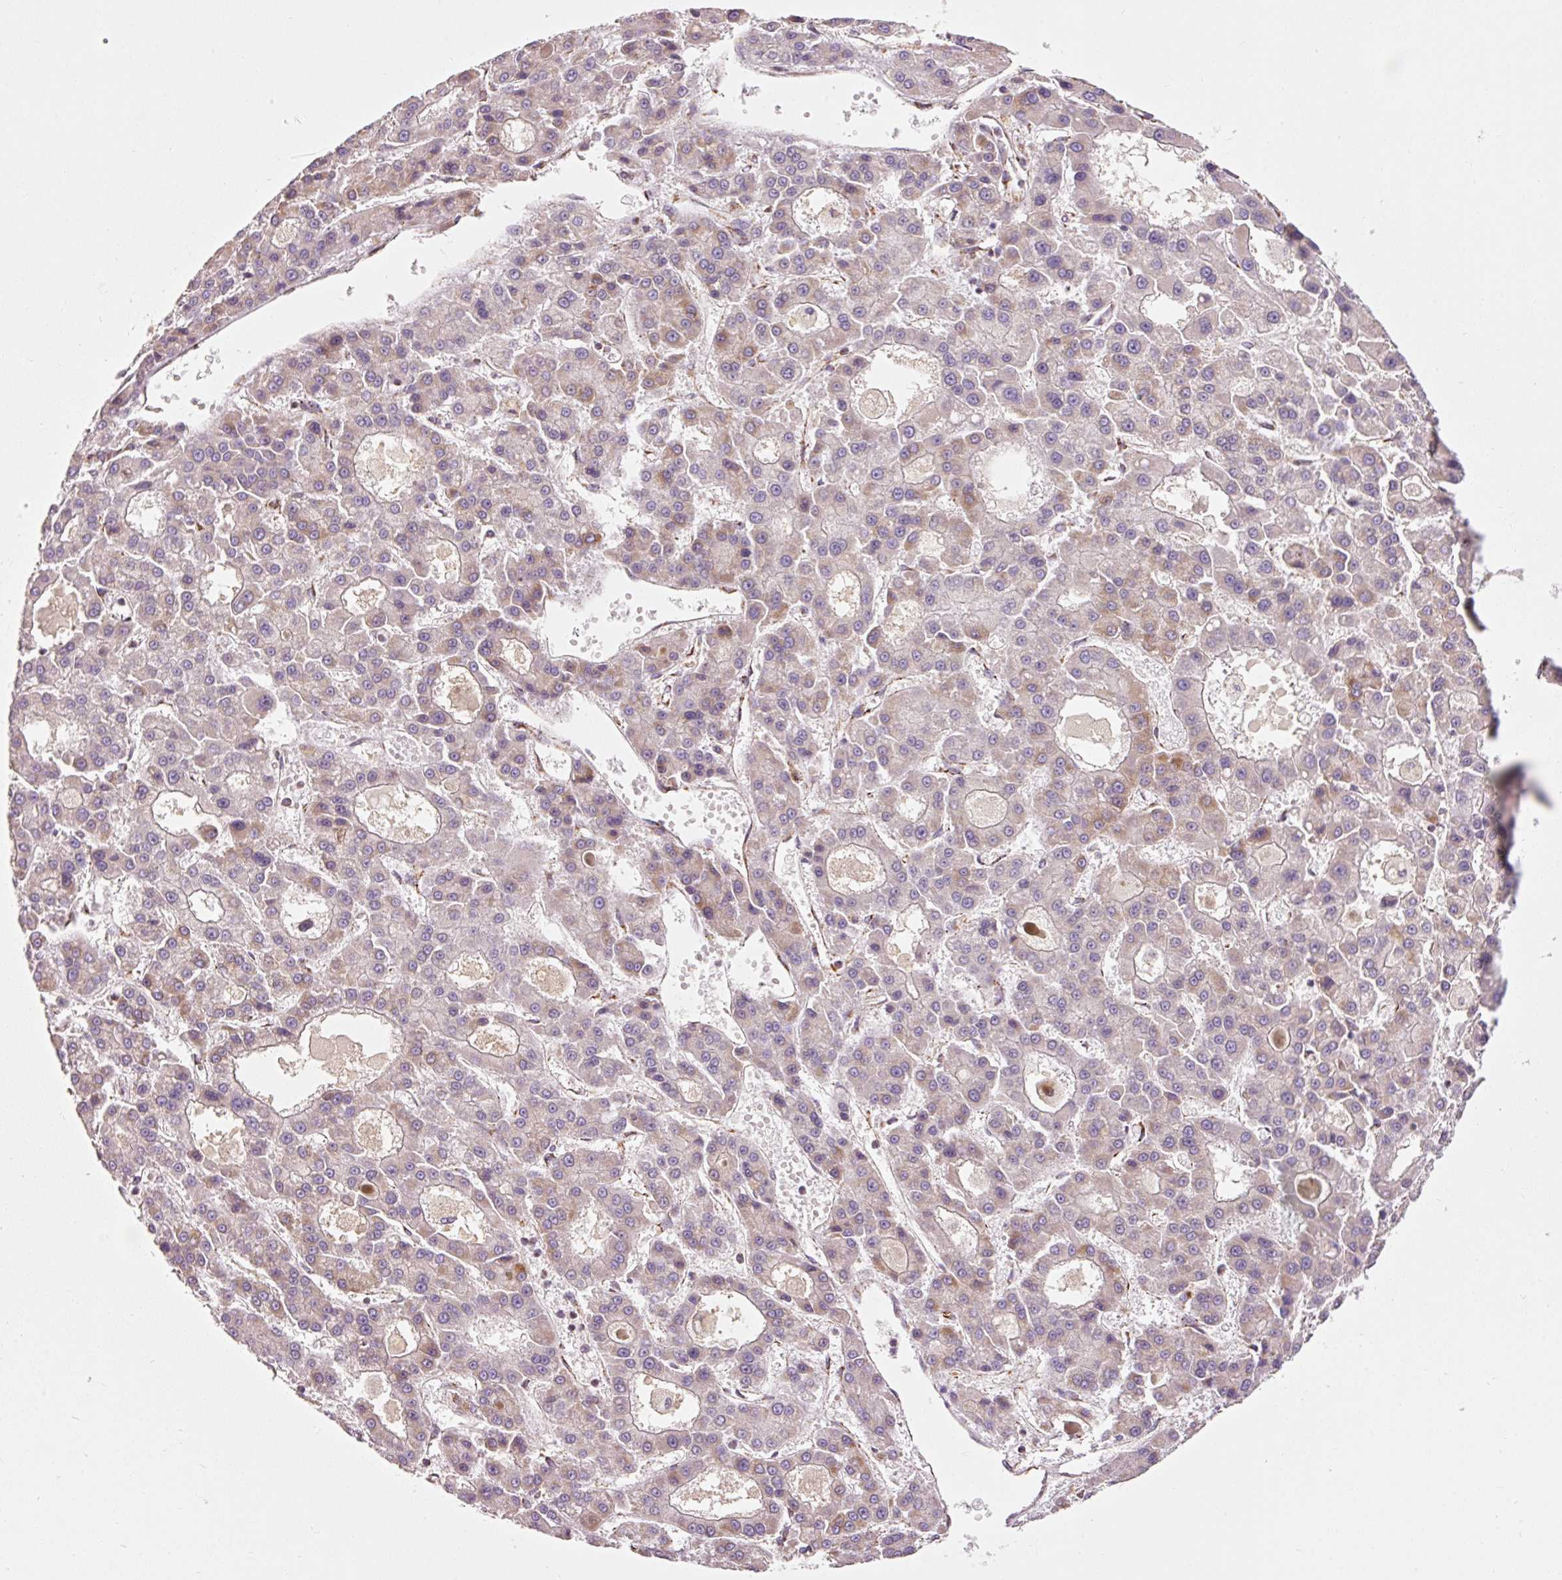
{"staining": {"intensity": "weak", "quantity": "<25%", "location": "cytoplasmic/membranous"}, "tissue": "liver cancer", "cell_type": "Tumor cells", "image_type": "cancer", "snomed": [{"axis": "morphology", "description": "Carcinoma, Hepatocellular, NOS"}, {"axis": "topography", "description": "Liver"}], "caption": "Photomicrograph shows no protein staining in tumor cells of hepatocellular carcinoma (liver) tissue.", "gene": "NDUFB4", "patient": {"sex": "male", "age": 70}}